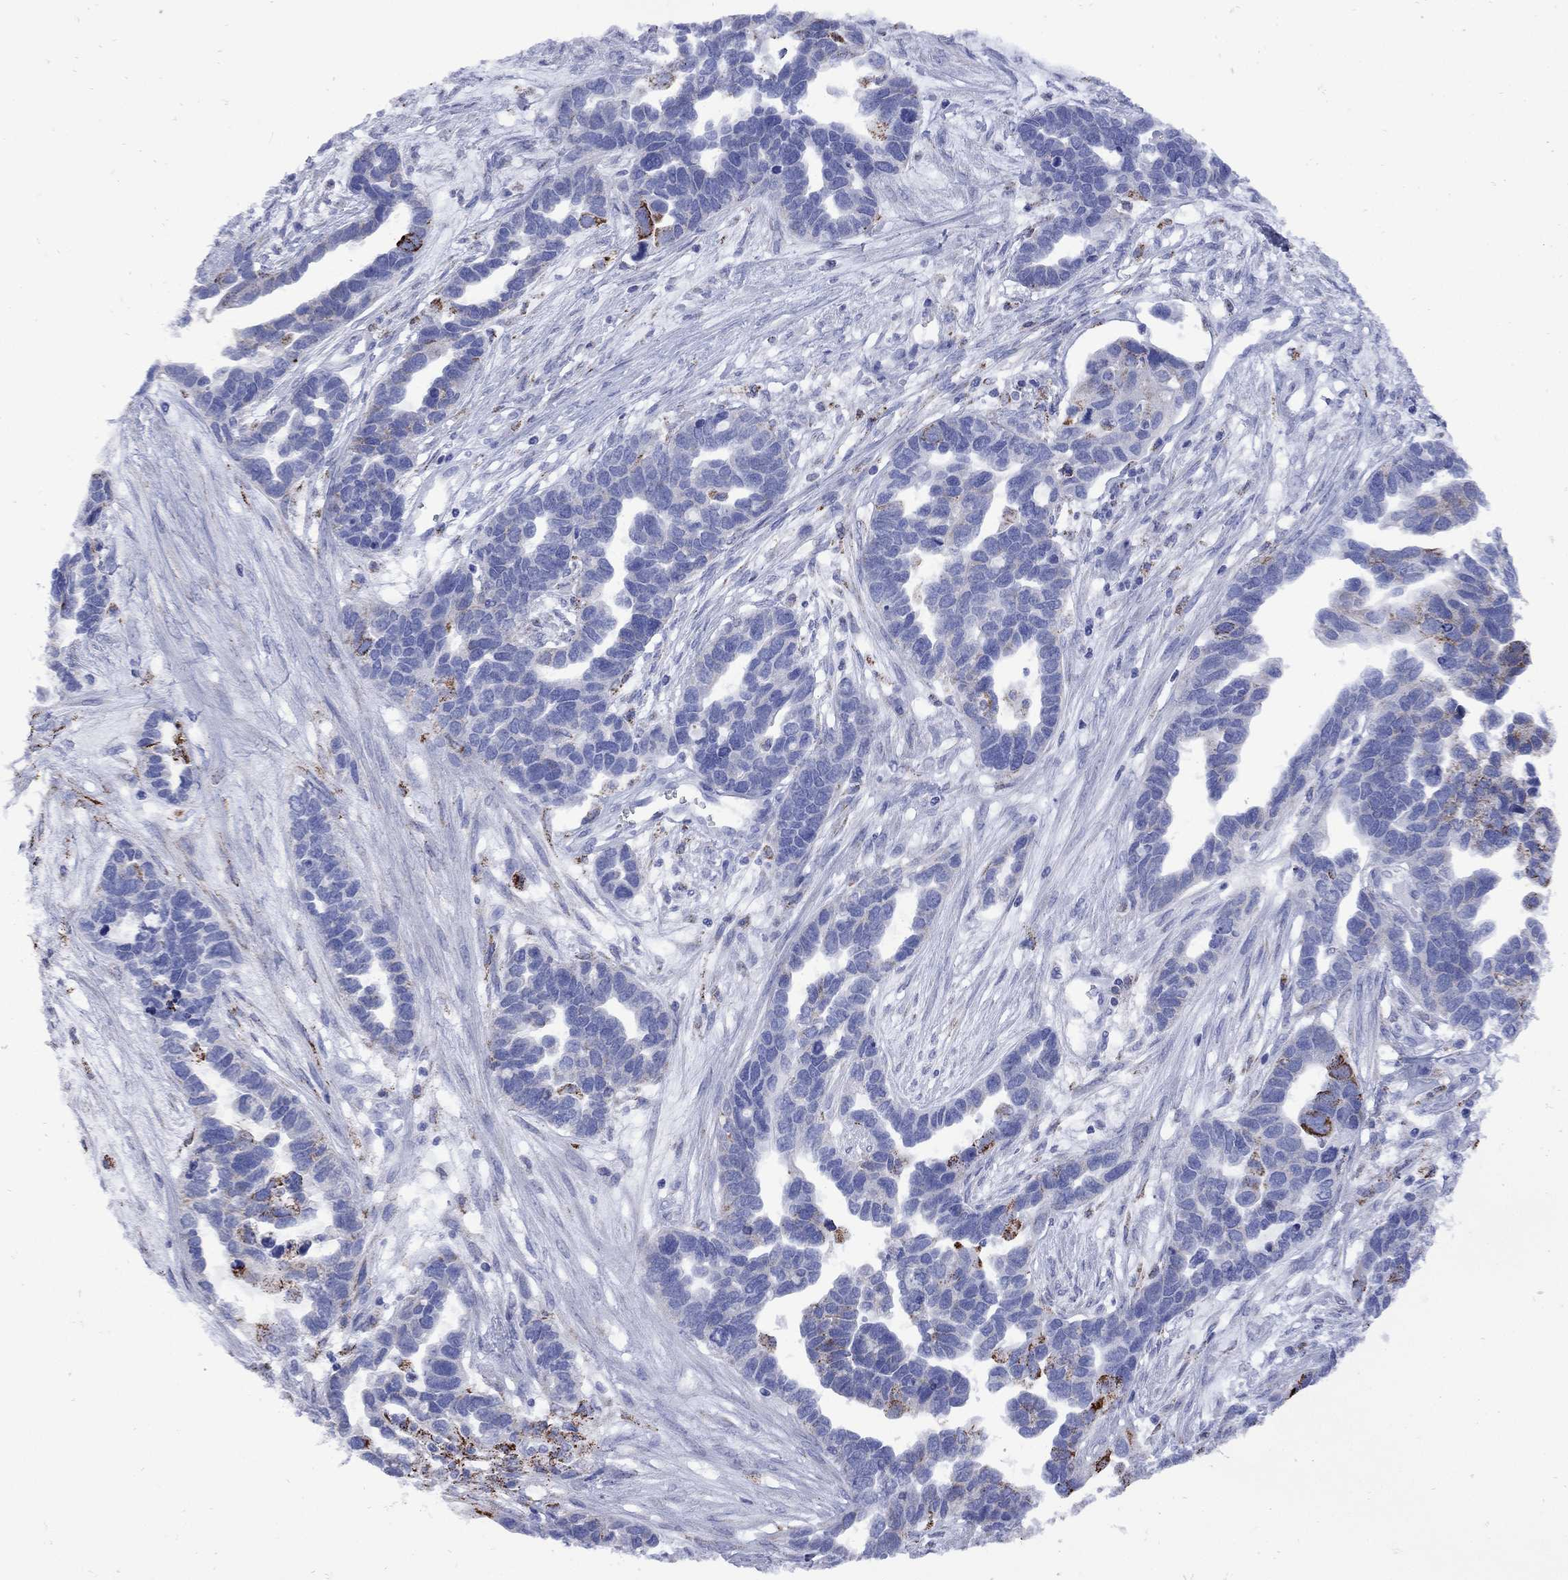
{"staining": {"intensity": "negative", "quantity": "none", "location": "none"}, "tissue": "ovarian cancer", "cell_type": "Tumor cells", "image_type": "cancer", "snomed": [{"axis": "morphology", "description": "Cystadenocarcinoma, serous, NOS"}, {"axis": "topography", "description": "Ovary"}], "caption": "This is an immunohistochemistry image of ovarian cancer. There is no positivity in tumor cells.", "gene": "SESTD1", "patient": {"sex": "female", "age": 54}}